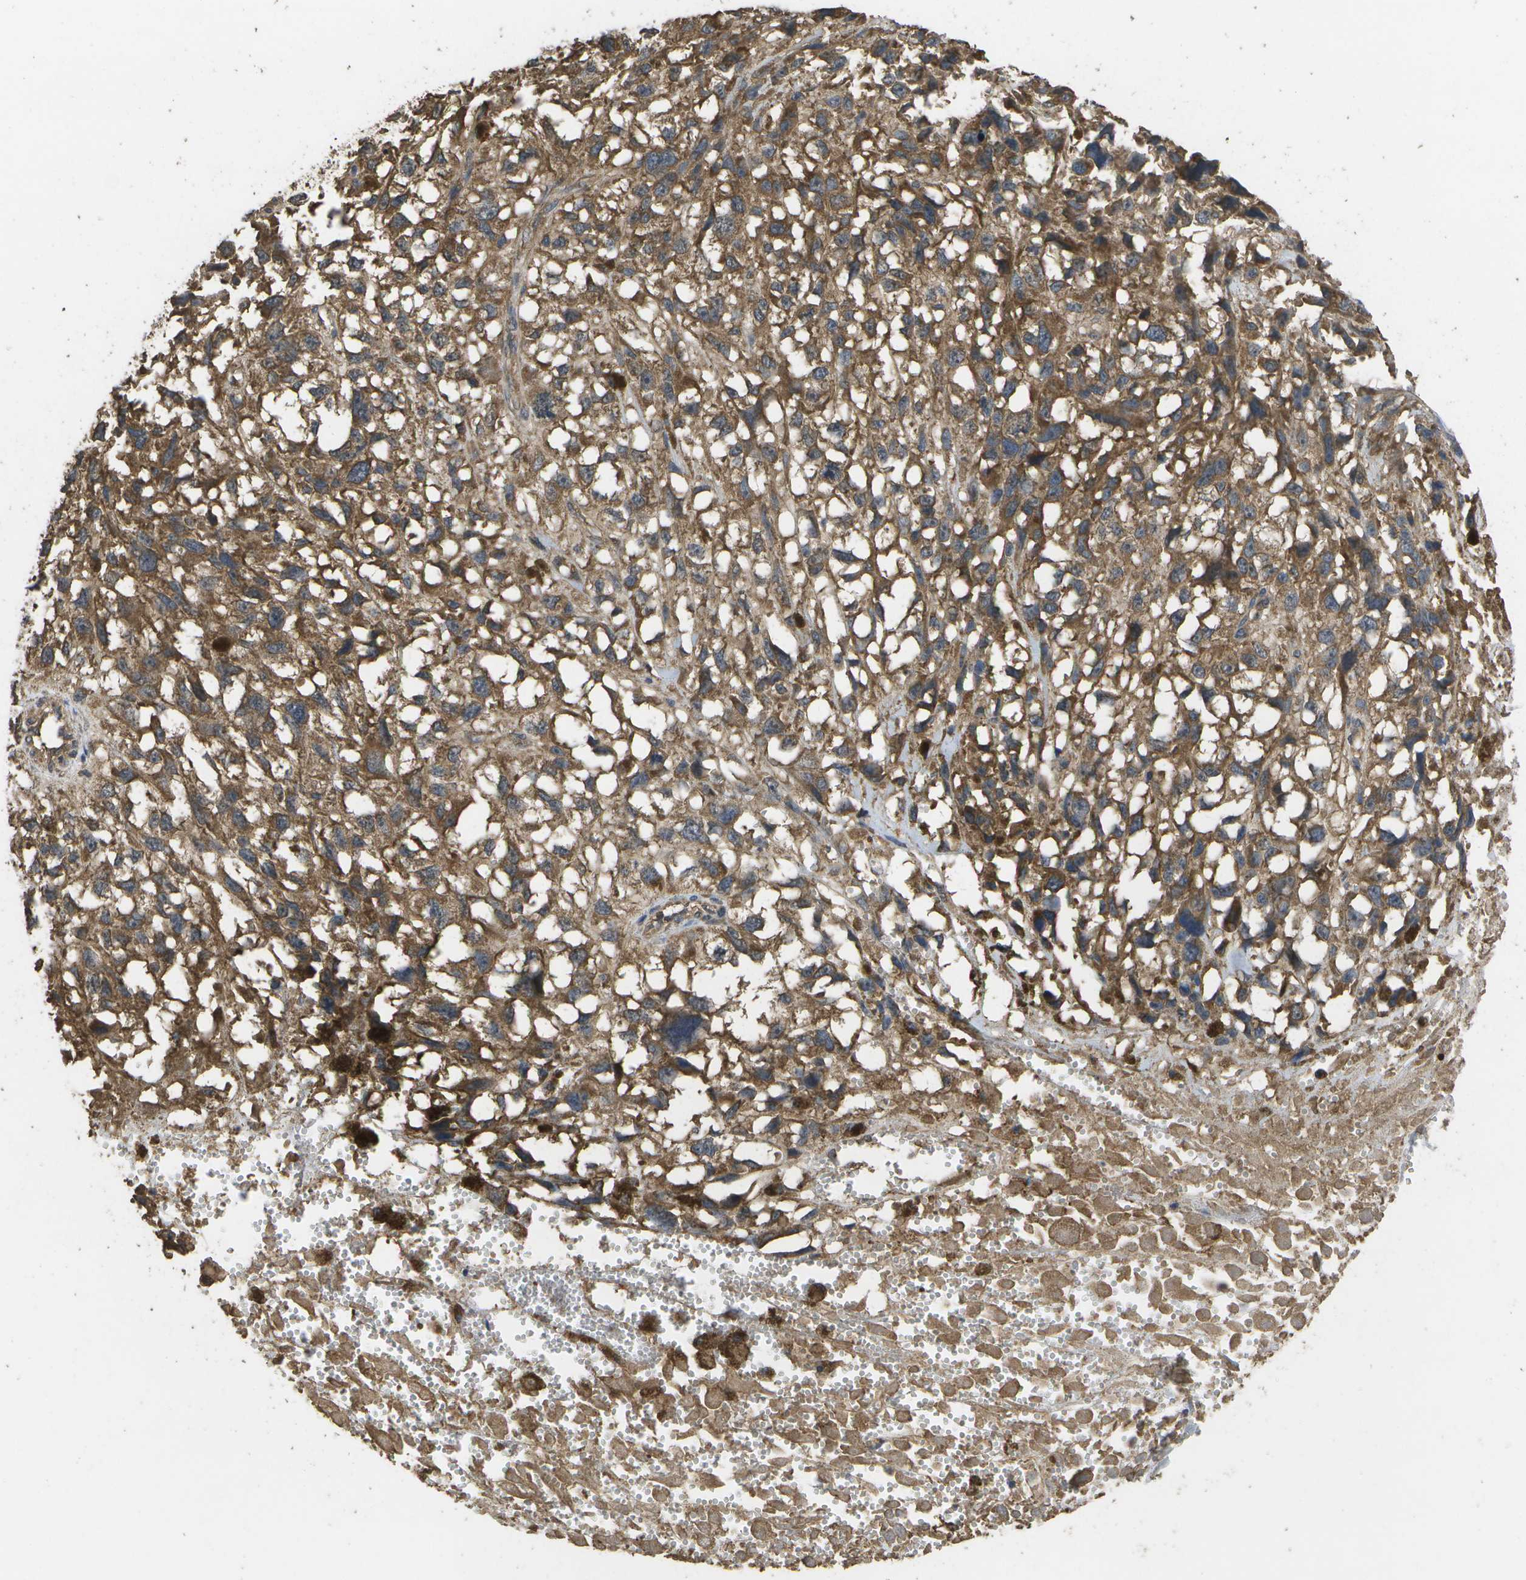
{"staining": {"intensity": "moderate", "quantity": ">75%", "location": "cytoplasmic/membranous"}, "tissue": "melanoma", "cell_type": "Tumor cells", "image_type": "cancer", "snomed": [{"axis": "morphology", "description": "Malignant melanoma, Metastatic site"}, {"axis": "topography", "description": "Lymph node"}], "caption": "A brown stain highlights moderate cytoplasmic/membranous expression of a protein in melanoma tumor cells.", "gene": "SACS", "patient": {"sex": "male", "age": 59}}